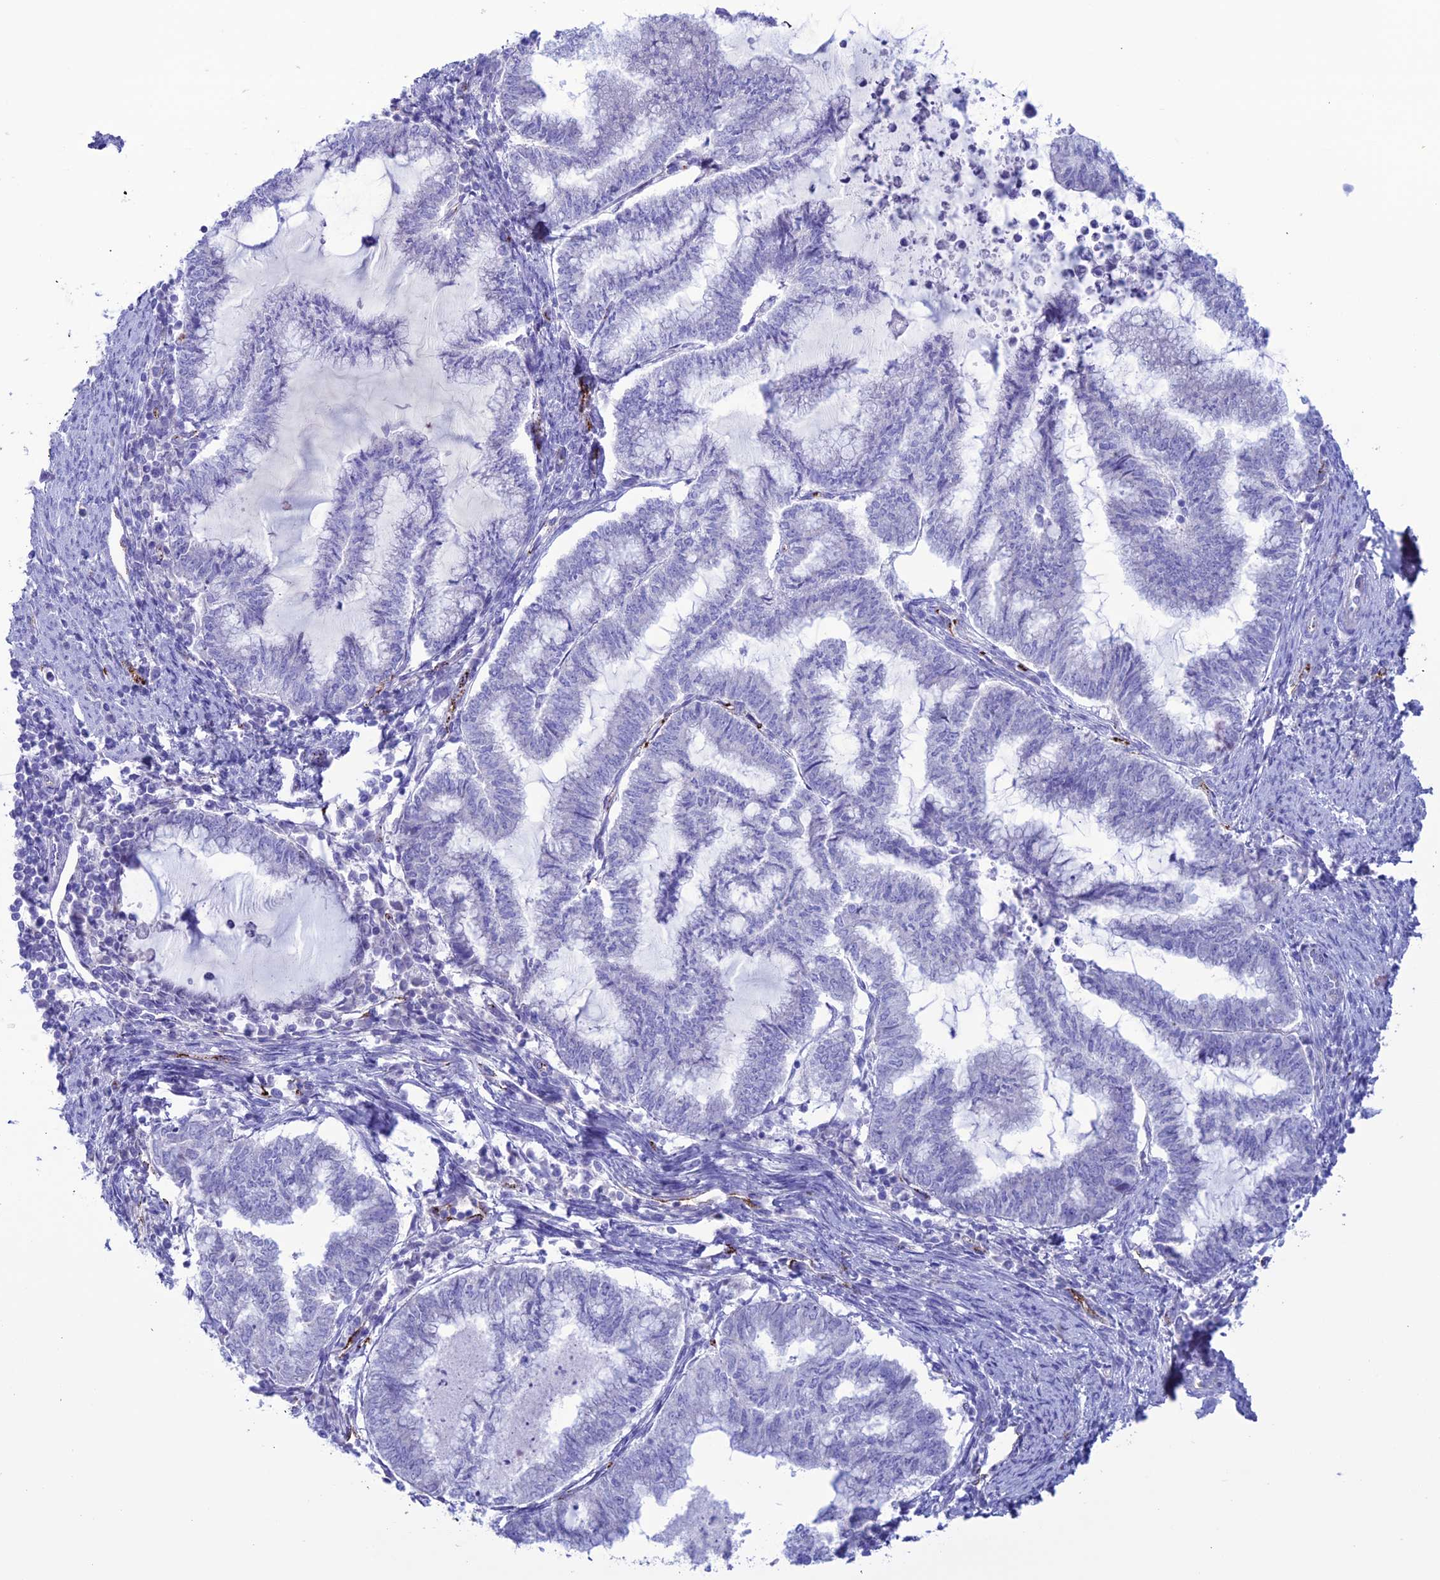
{"staining": {"intensity": "negative", "quantity": "none", "location": "none"}, "tissue": "endometrial cancer", "cell_type": "Tumor cells", "image_type": "cancer", "snomed": [{"axis": "morphology", "description": "Adenocarcinoma, NOS"}, {"axis": "topography", "description": "Endometrium"}], "caption": "An IHC histopathology image of adenocarcinoma (endometrial) is shown. There is no staining in tumor cells of adenocarcinoma (endometrial).", "gene": "CDC42EP5", "patient": {"sex": "female", "age": 79}}